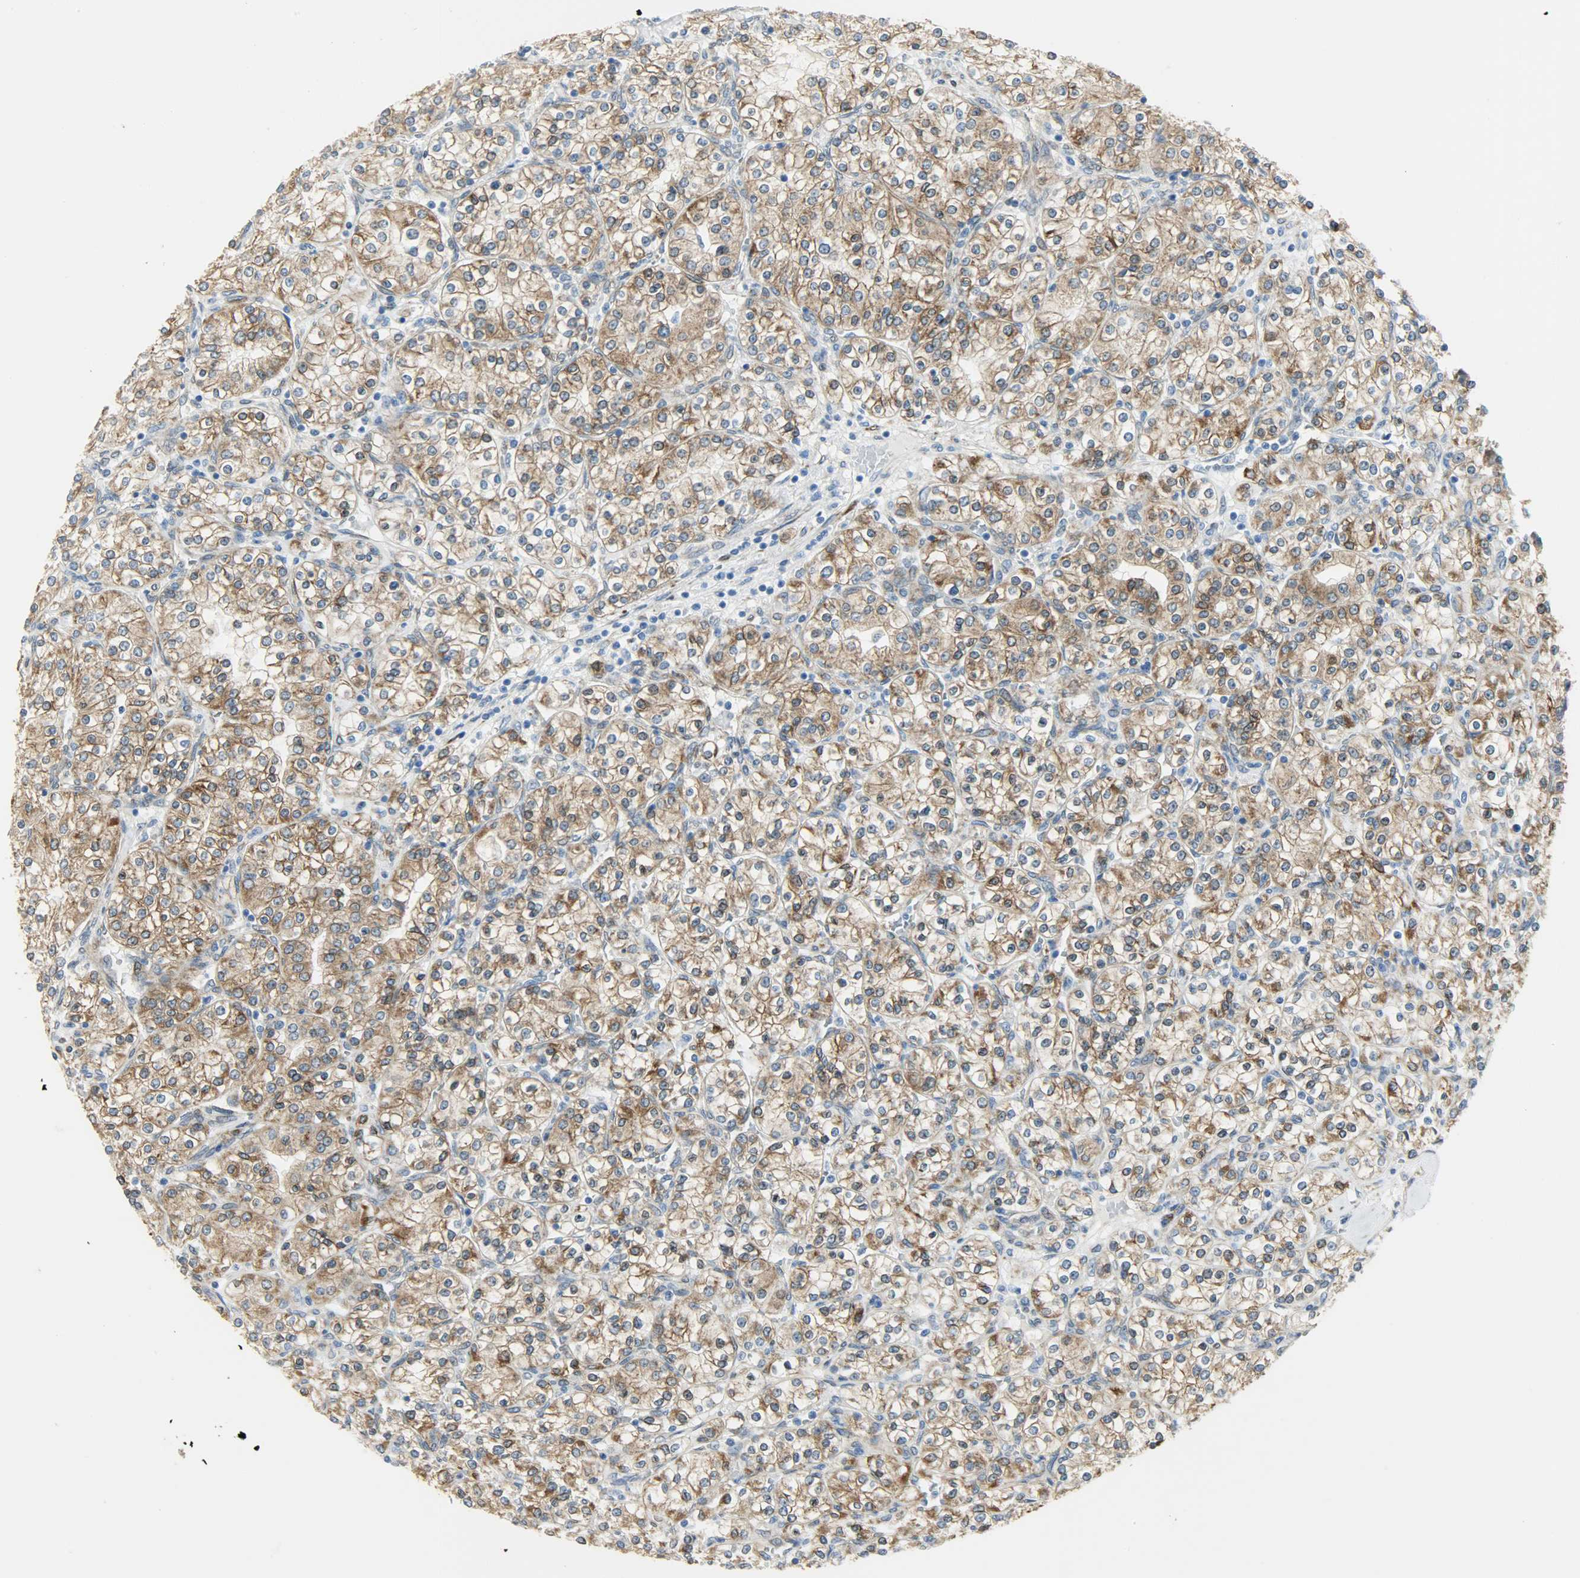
{"staining": {"intensity": "strong", "quantity": ">75%", "location": "cytoplasmic/membranous"}, "tissue": "renal cancer", "cell_type": "Tumor cells", "image_type": "cancer", "snomed": [{"axis": "morphology", "description": "Adenocarcinoma, NOS"}, {"axis": "topography", "description": "Kidney"}], "caption": "Renal cancer stained with a brown dye reveals strong cytoplasmic/membranous positive positivity in about >75% of tumor cells.", "gene": "PKD2", "patient": {"sex": "male", "age": 77}}